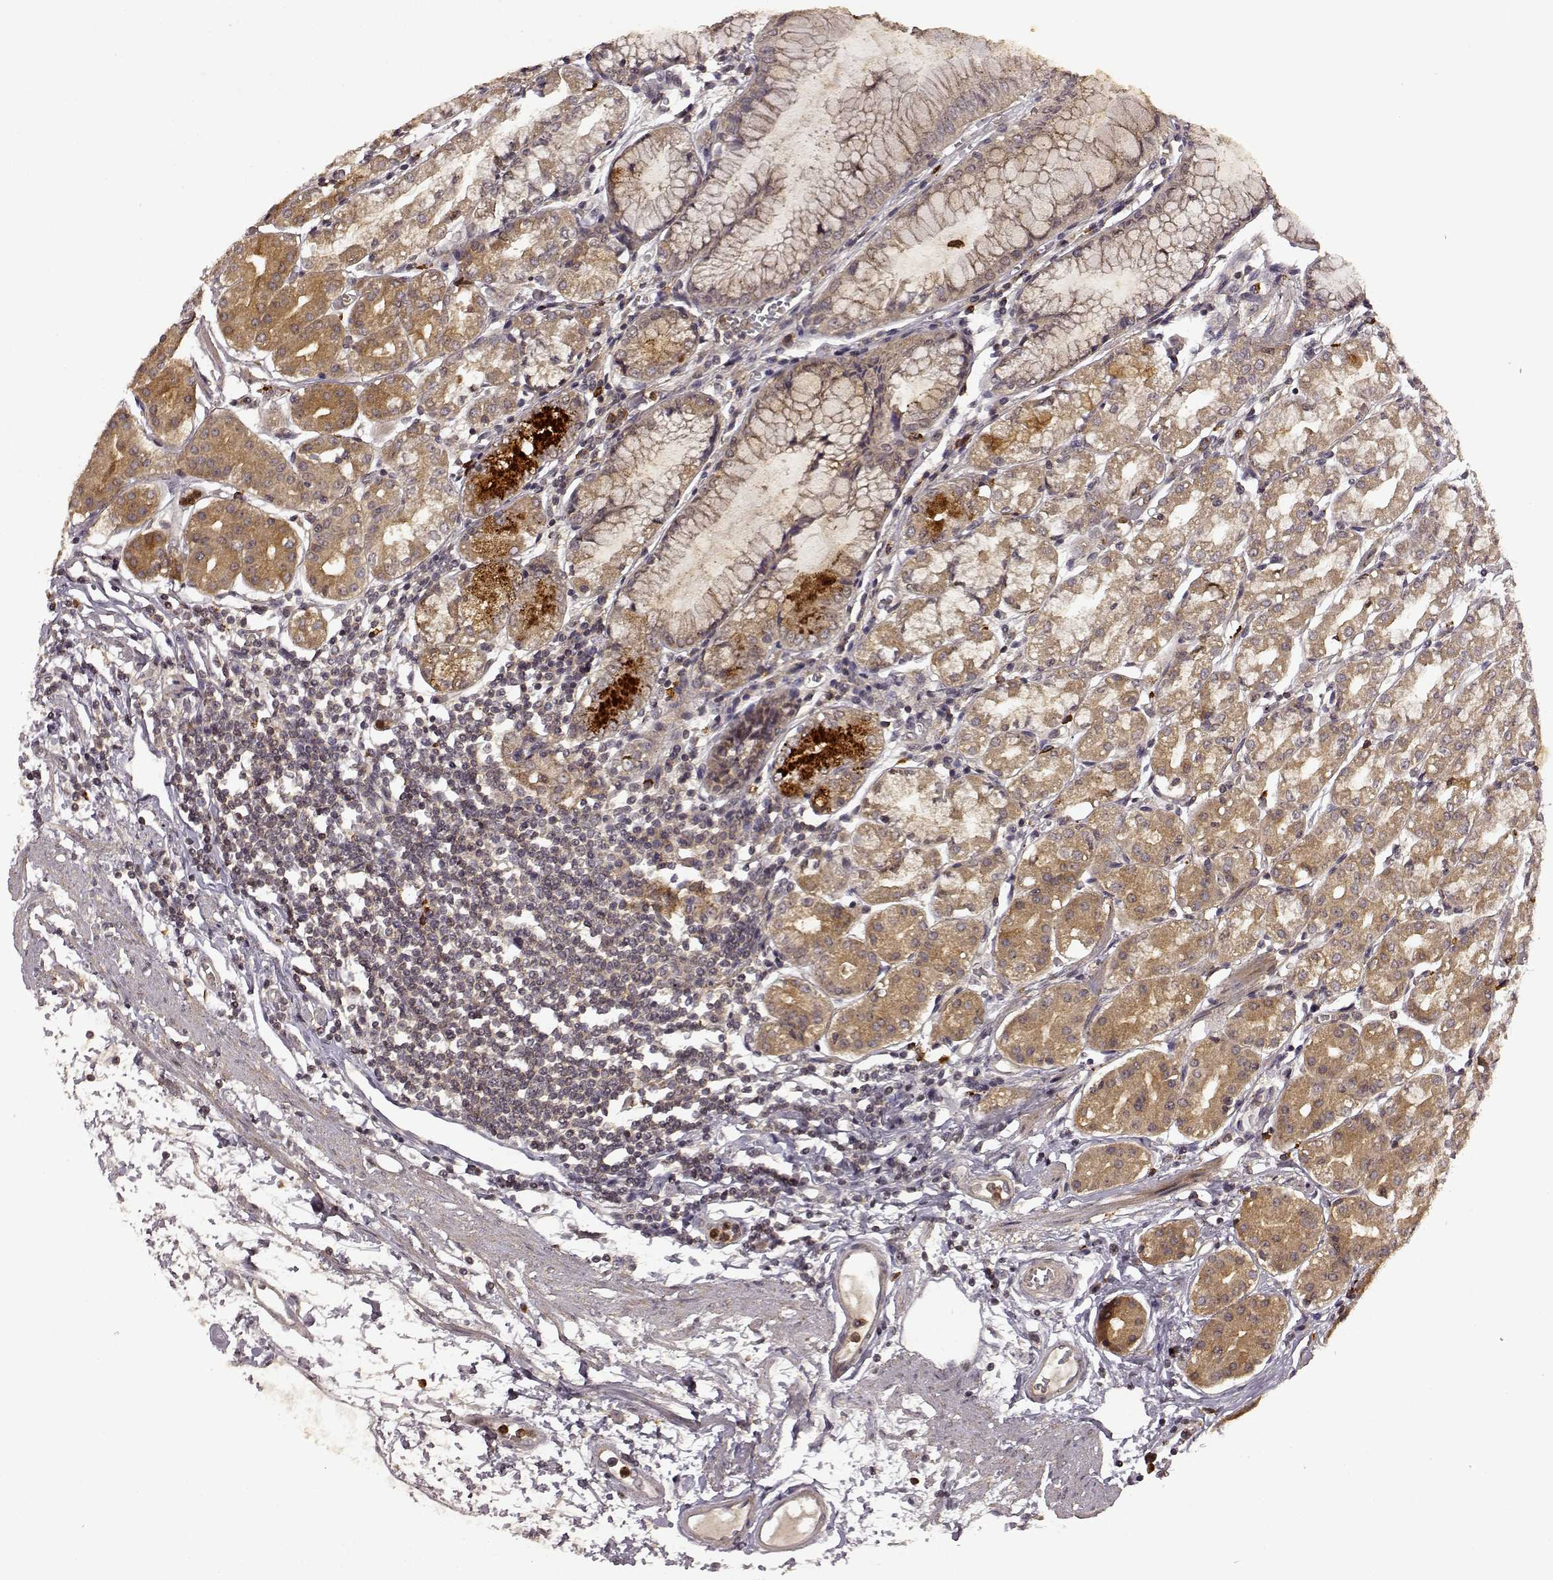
{"staining": {"intensity": "strong", "quantity": "25%-75%", "location": "cytoplasmic/membranous"}, "tissue": "stomach", "cell_type": "Glandular cells", "image_type": "normal", "snomed": [{"axis": "morphology", "description": "Normal tissue, NOS"}, {"axis": "topography", "description": "Skeletal muscle"}, {"axis": "topography", "description": "Stomach"}], "caption": "A photomicrograph of human stomach stained for a protein shows strong cytoplasmic/membranous brown staining in glandular cells.", "gene": "TRMU", "patient": {"sex": "female", "age": 57}}